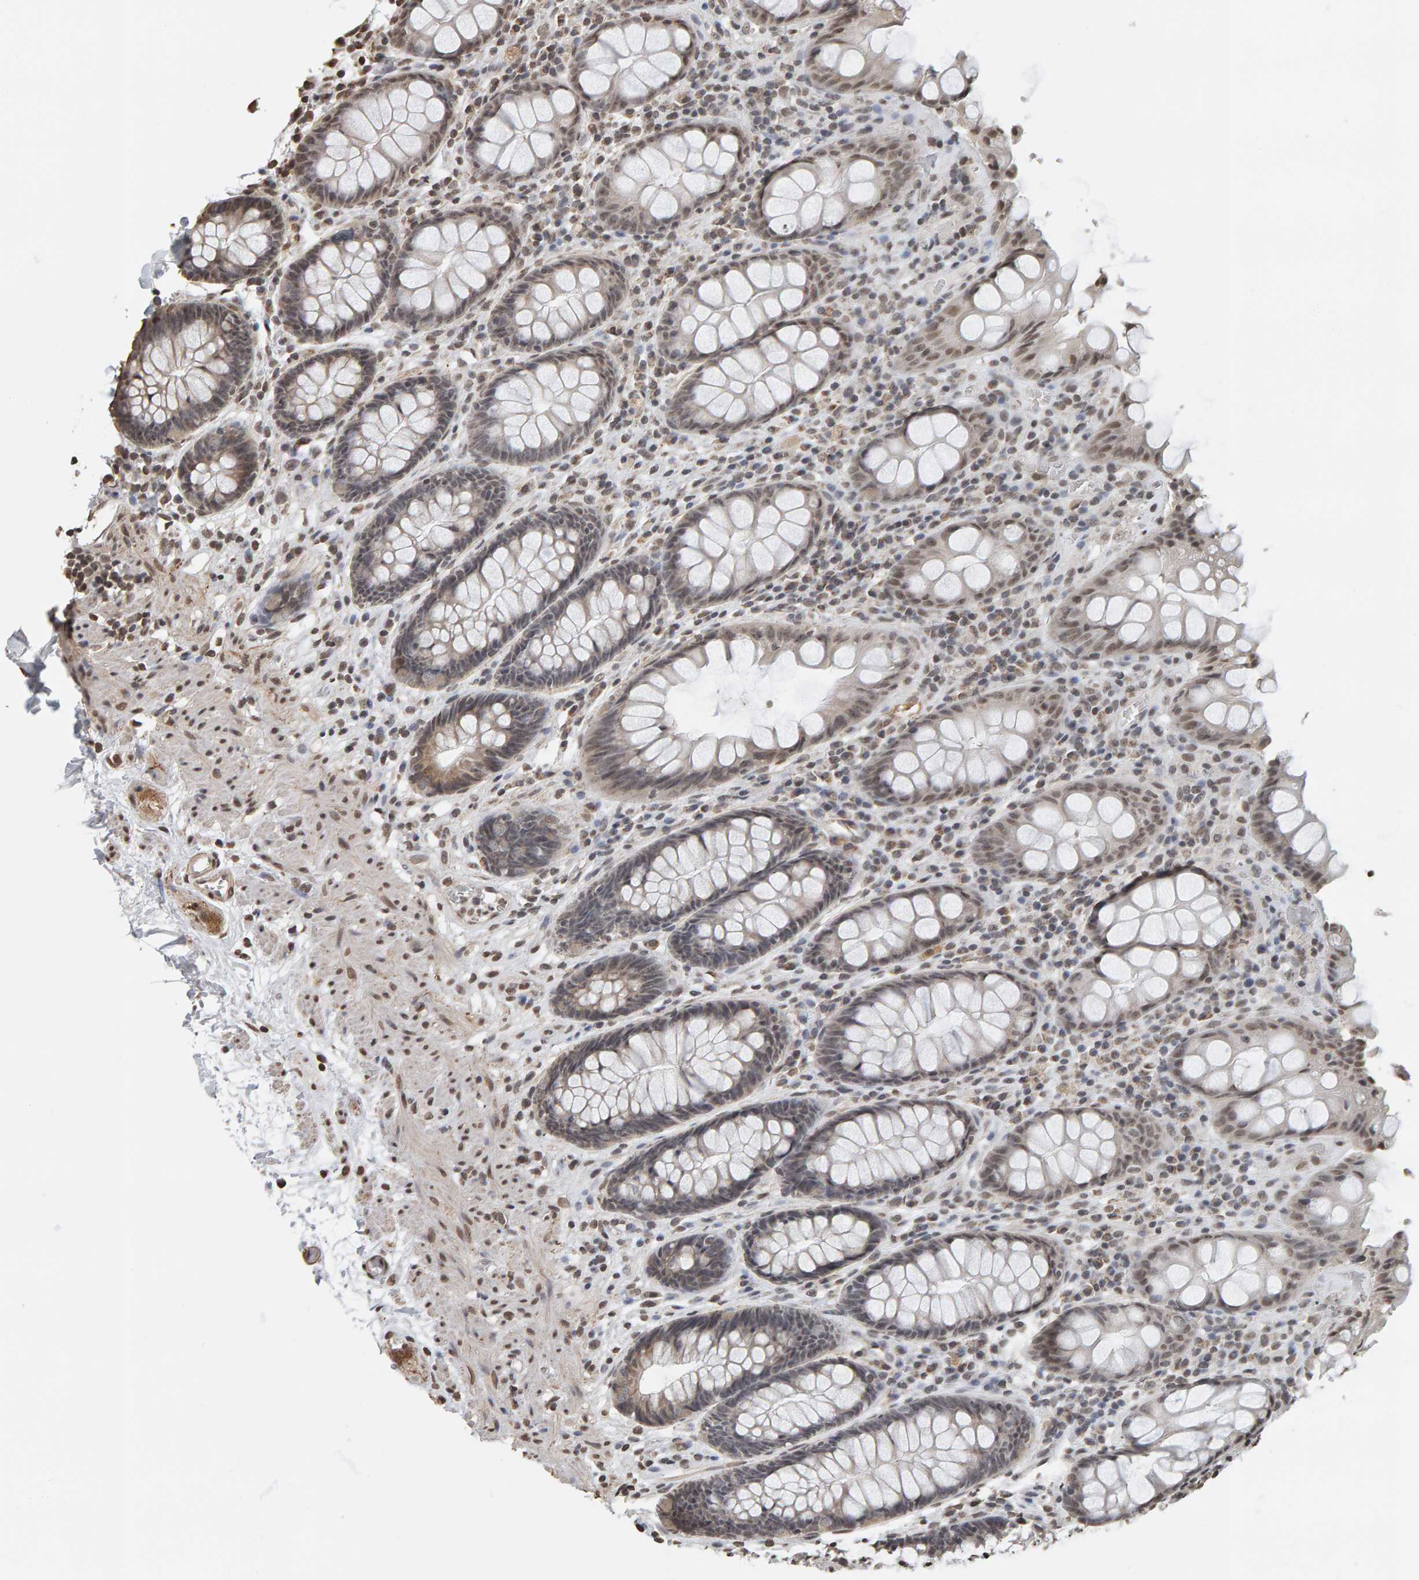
{"staining": {"intensity": "weak", "quantity": "25%-75%", "location": "nuclear"}, "tissue": "rectum", "cell_type": "Glandular cells", "image_type": "normal", "snomed": [{"axis": "morphology", "description": "Normal tissue, NOS"}, {"axis": "topography", "description": "Rectum"}], "caption": "An image of rectum stained for a protein reveals weak nuclear brown staining in glandular cells. (Brightfield microscopy of DAB IHC at high magnification).", "gene": "AFF4", "patient": {"sex": "male", "age": 64}}